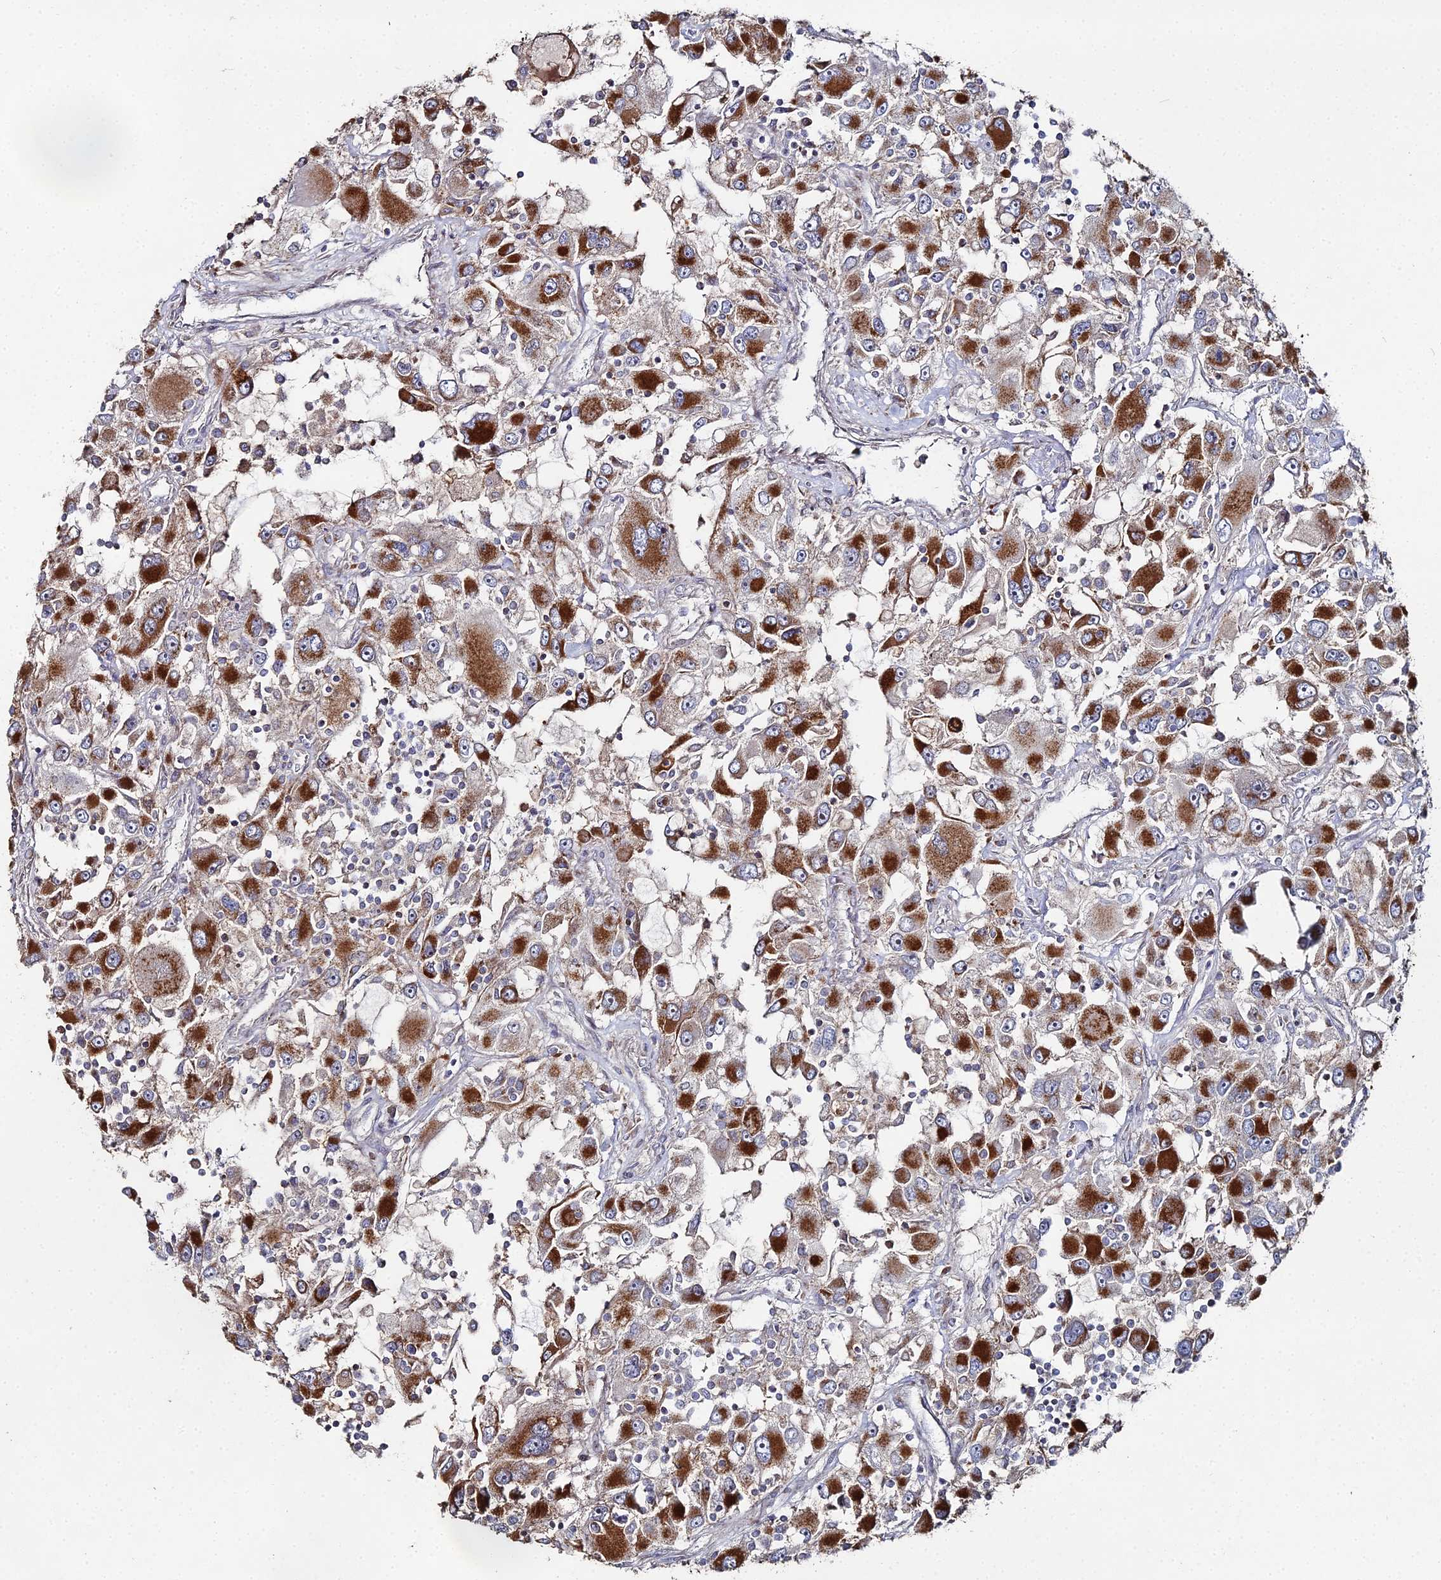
{"staining": {"intensity": "strong", "quantity": ">75%", "location": "cytoplasmic/membranous"}, "tissue": "renal cancer", "cell_type": "Tumor cells", "image_type": "cancer", "snomed": [{"axis": "morphology", "description": "Adenocarcinoma, NOS"}, {"axis": "topography", "description": "Kidney"}], "caption": "Human renal cancer stained with a protein marker shows strong staining in tumor cells.", "gene": "SGMS1", "patient": {"sex": "female", "age": 52}}